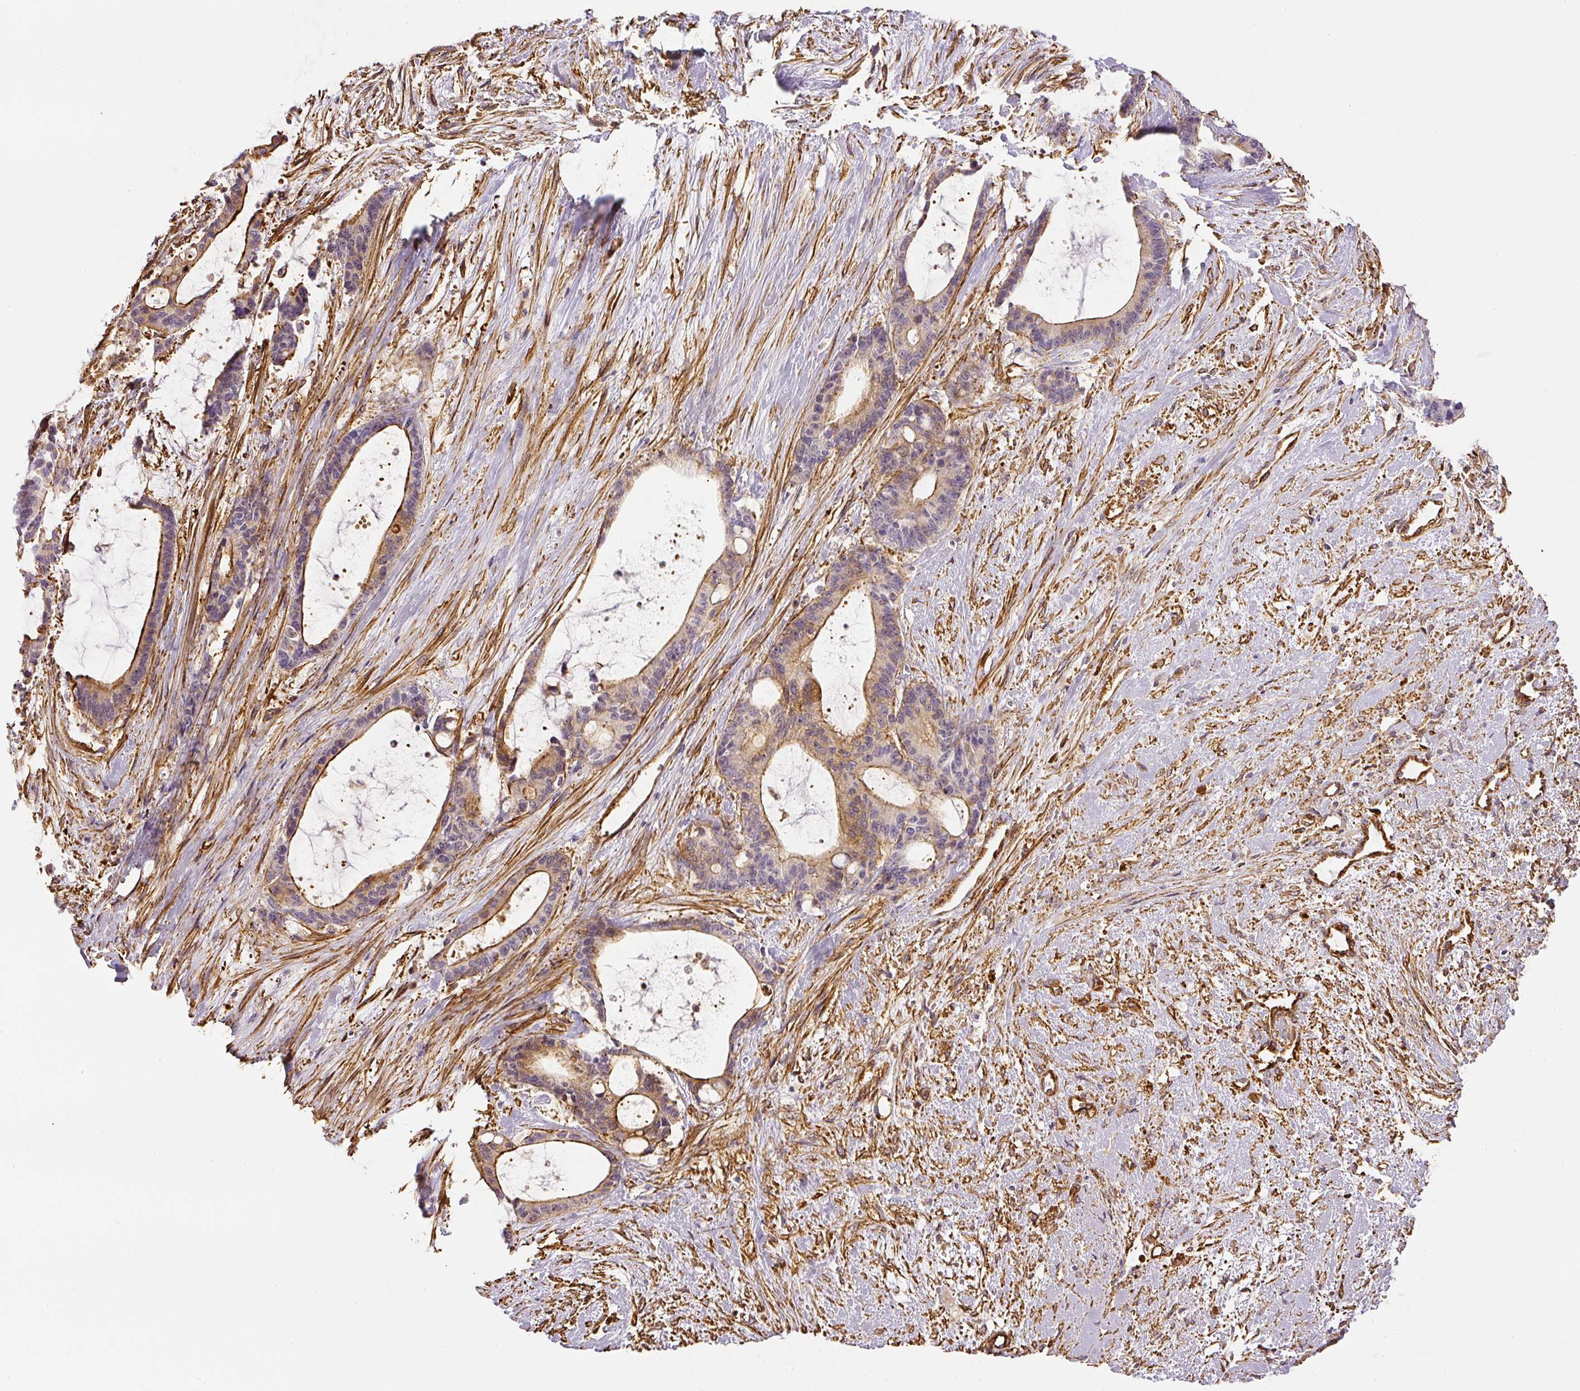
{"staining": {"intensity": "moderate", "quantity": "25%-75%", "location": "cytoplasmic/membranous"}, "tissue": "liver cancer", "cell_type": "Tumor cells", "image_type": "cancer", "snomed": [{"axis": "morphology", "description": "Normal tissue, NOS"}, {"axis": "morphology", "description": "Cholangiocarcinoma"}, {"axis": "topography", "description": "Liver"}, {"axis": "topography", "description": "Peripheral nerve tissue"}], "caption": "Liver cholangiocarcinoma tissue reveals moderate cytoplasmic/membranous staining in approximately 25%-75% of tumor cells, visualized by immunohistochemistry.", "gene": "MYL12A", "patient": {"sex": "female", "age": 73}}